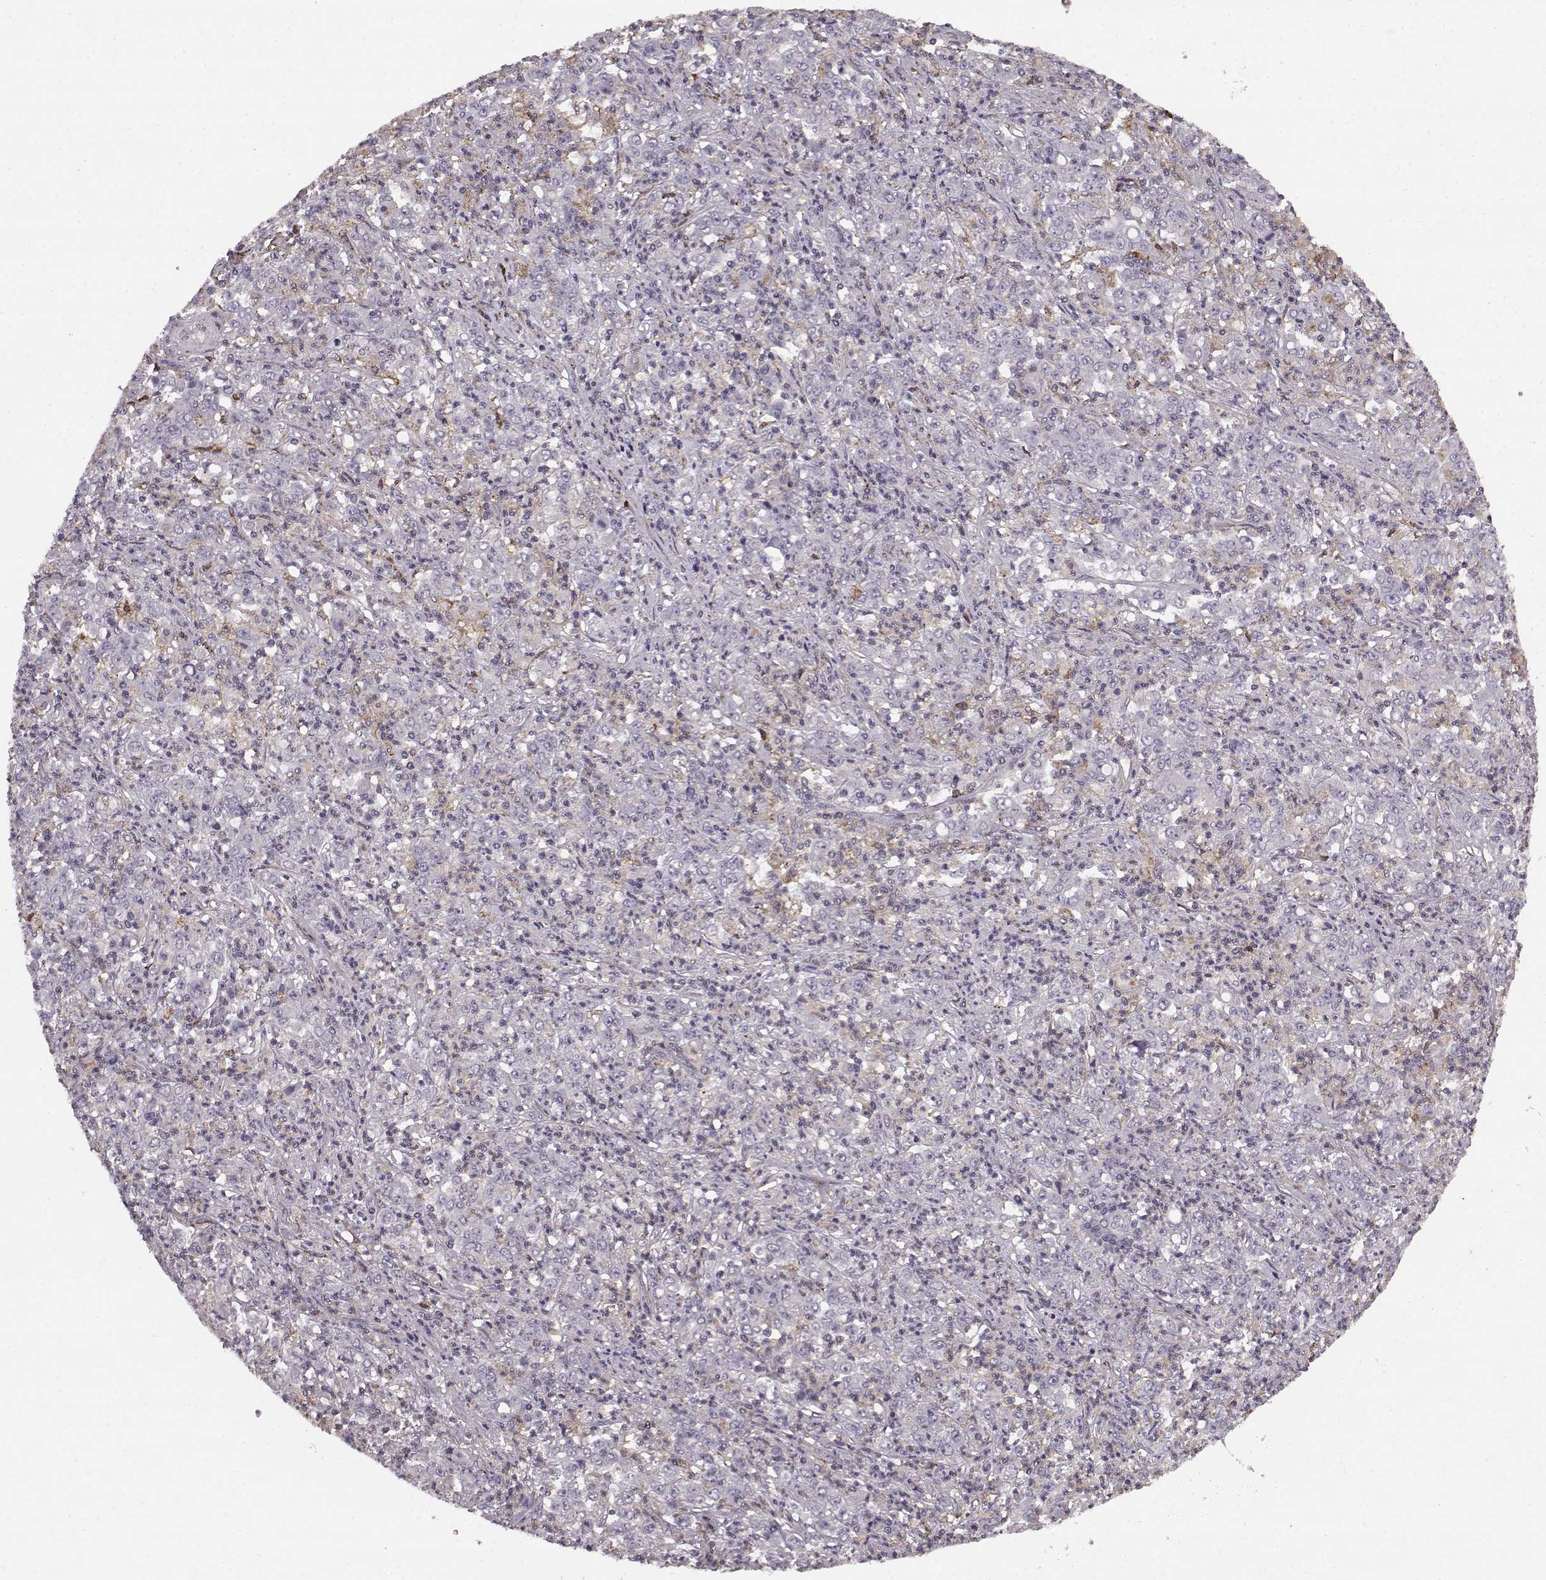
{"staining": {"intensity": "negative", "quantity": "none", "location": "none"}, "tissue": "stomach cancer", "cell_type": "Tumor cells", "image_type": "cancer", "snomed": [{"axis": "morphology", "description": "Adenocarcinoma, NOS"}, {"axis": "topography", "description": "Stomach, lower"}], "caption": "This is a histopathology image of immunohistochemistry staining of stomach cancer, which shows no expression in tumor cells. Brightfield microscopy of immunohistochemistry (IHC) stained with DAB (3,3'-diaminobenzidine) (brown) and hematoxylin (blue), captured at high magnification.", "gene": "MFSD1", "patient": {"sex": "female", "age": 71}}